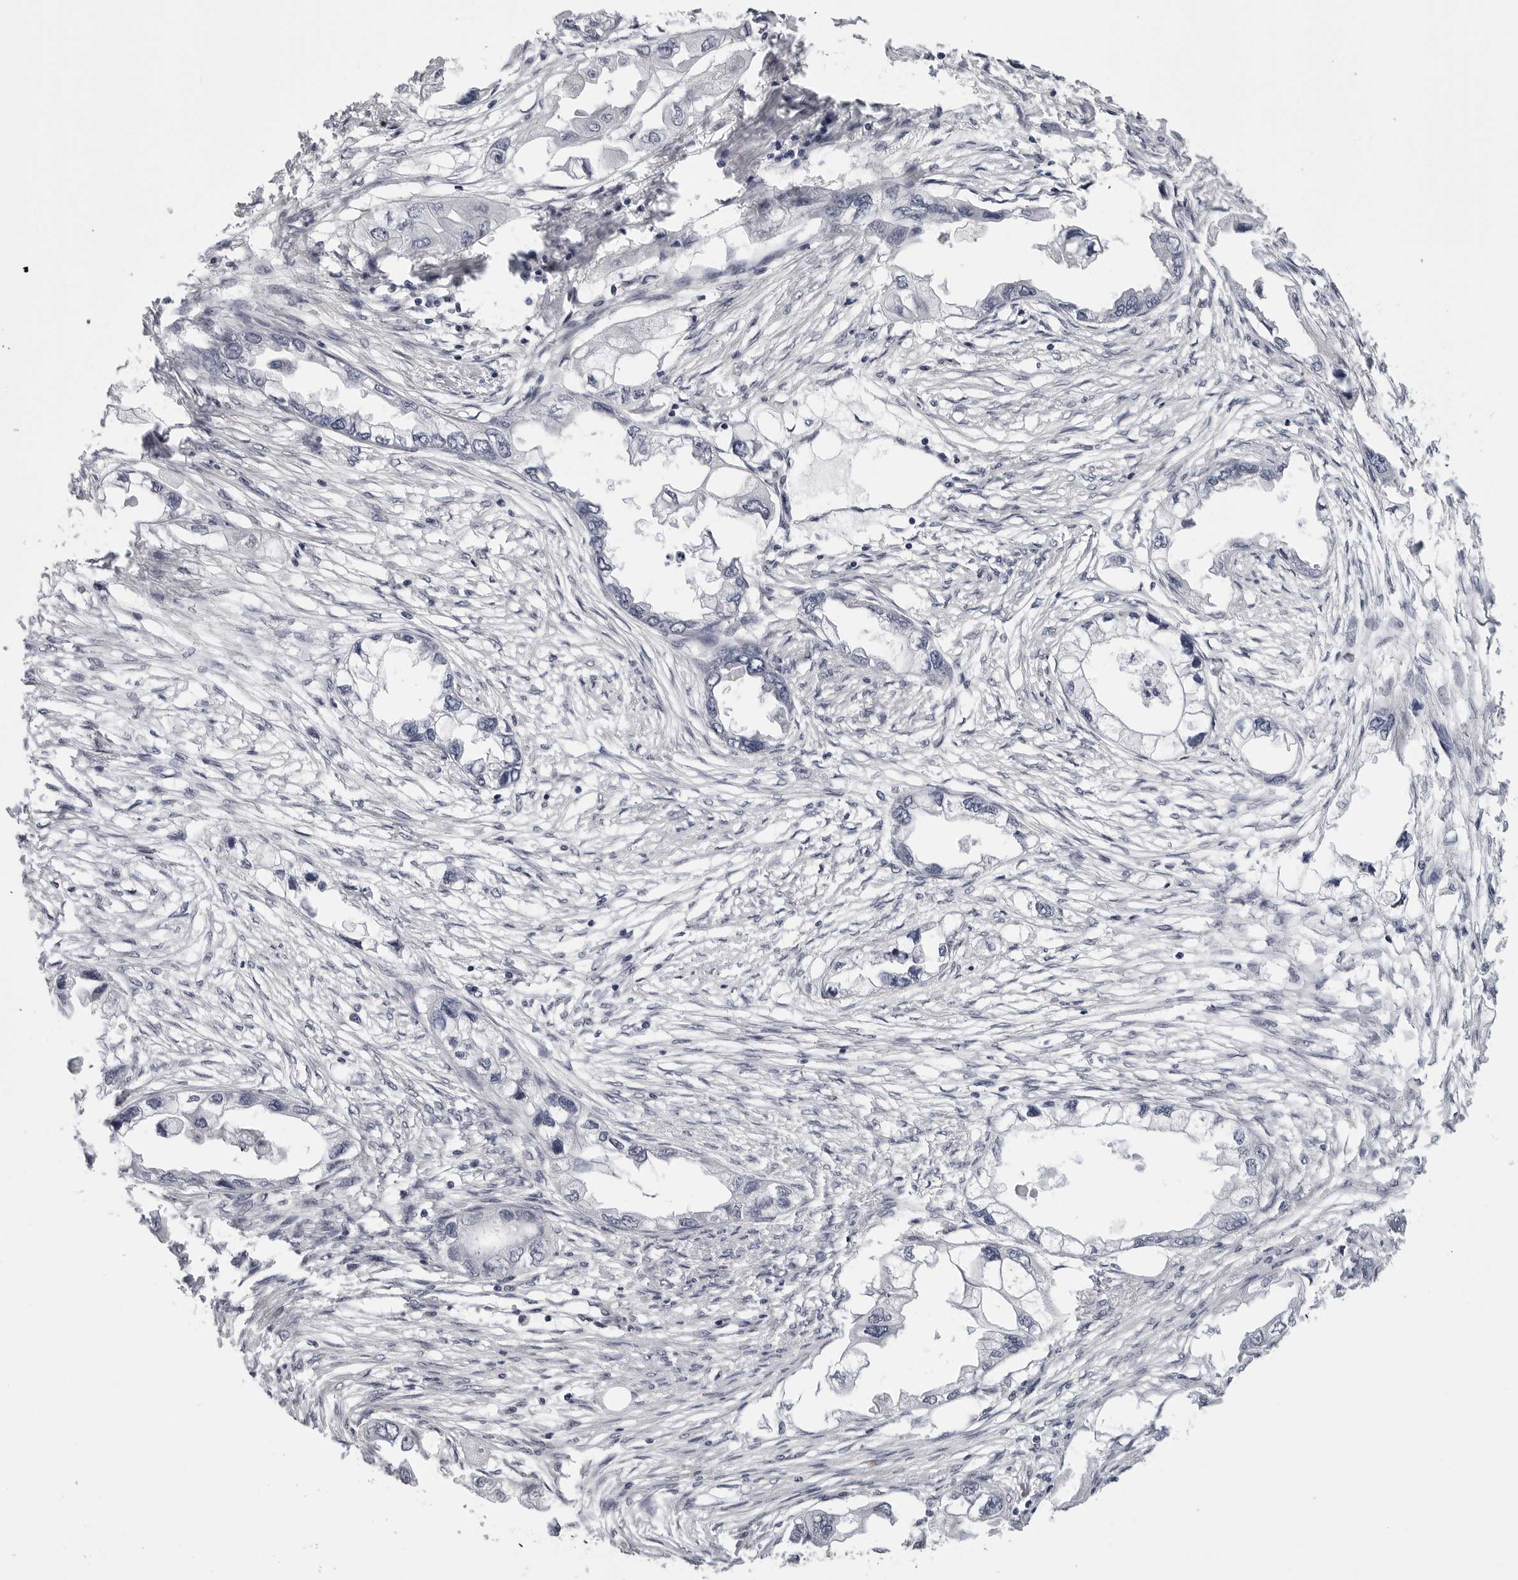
{"staining": {"intensity": "negative", "quantity": "none", "location": "none"}, "tissue": "endometrial cancer", "cell_type": "Tumor cells", "image_type": "cancer", "snomed": [{"axis": "morphology", "description": "Adenocarcinoma, NOS"}, {"axis": "morphology", "description": "Adenocarcinoma, metastatic, NOS"}, {"axis": "topography", "description": "Adipose tissue"}, {"axis": "topography", "description": "Endometrium"}], "caption": "This is a micrograph of immunohistochemistry (IHC) staining of endometrial cancer, which shows no expression in tumor cells.", "gene": "KIAA1614", "patient": {"sex": "female", "age": 67}}